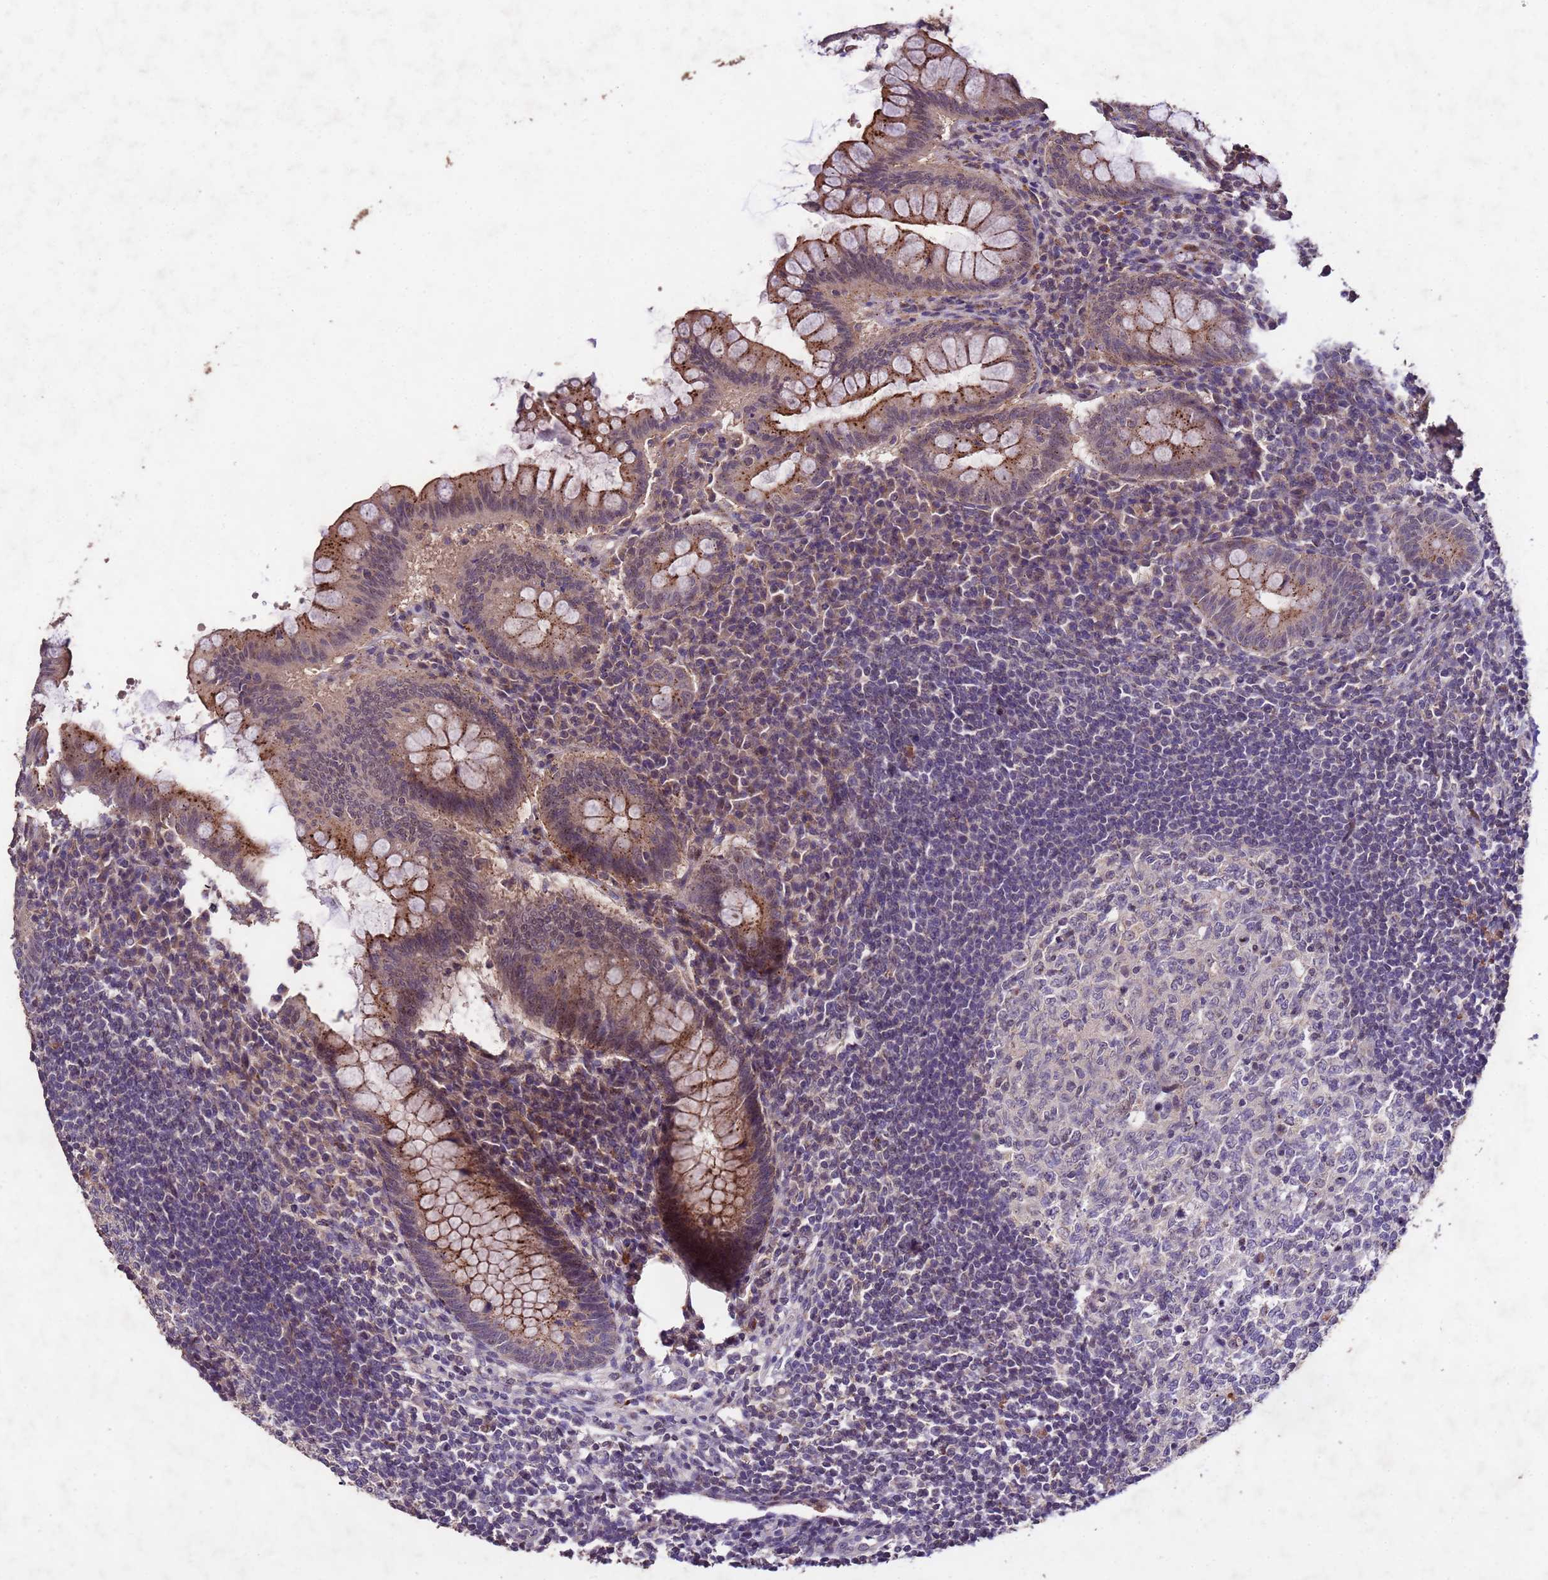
{"staining": {"intensity": "strong", "quantity": "25%-75%", "location": "cytoplasmic/membranous"}, "tissue": "appendix", "cell_type": "Glandular cells", "image_type": "normal", "snomed": [{"axis": "morphology", "description": "Normal tissue, NOS"}, {"axis": "topography", "description": "Appendix"}], "caption": "Immunohistochemical staining of unremarkable appendix exhibits strong cytoplasmic/membranous protein positivity in approximately 25%-75% of glandular cells.", "gene": "TOR4A", "patient": {"sex": "female", "age": 33}}